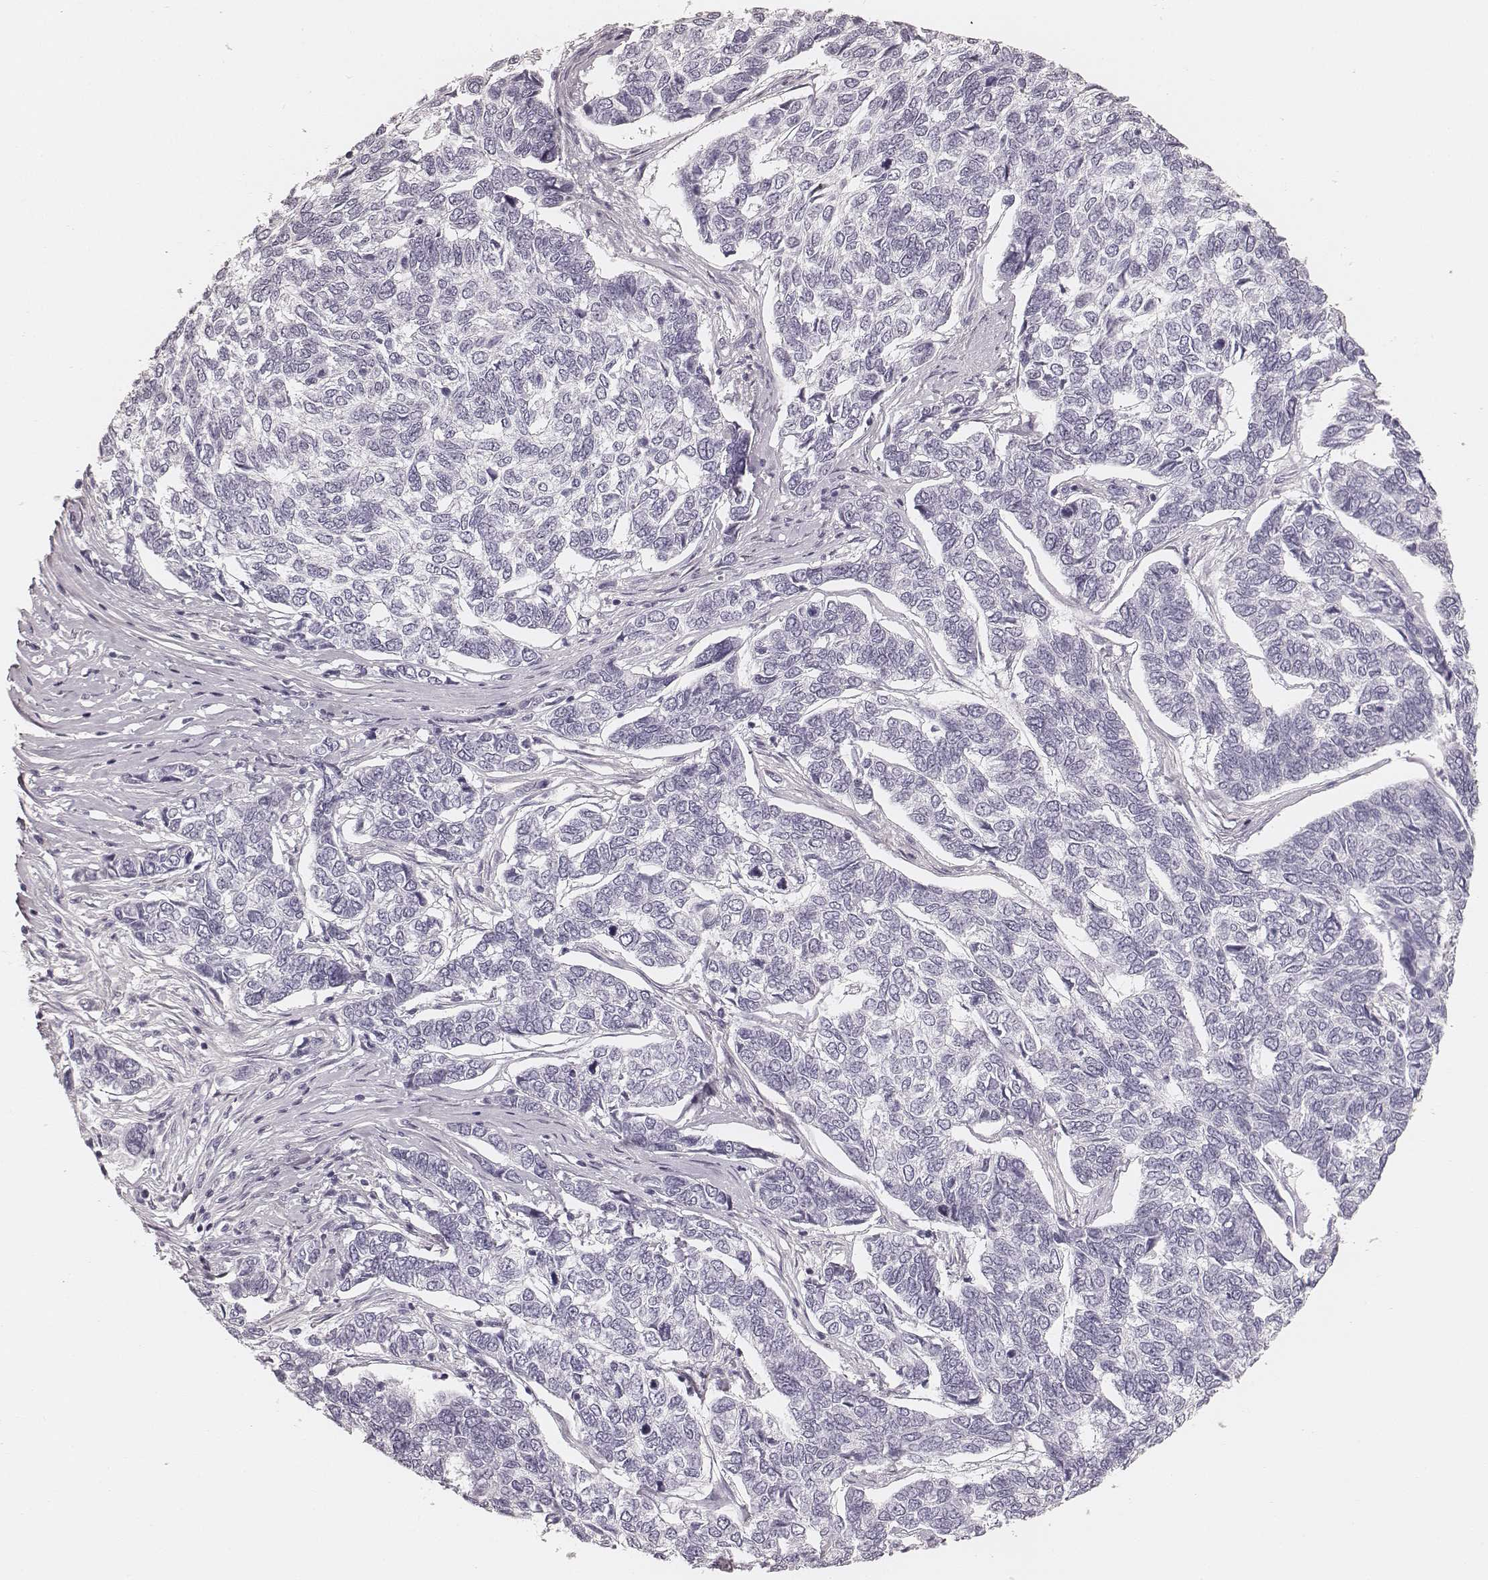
{"staining": {"intensity": "negative", "quantity": "none", "location": "none"}, "tissue": "skin cancer", "cell_type": "Tumor cells", "image_type": "cancer", "snomed": [{"axis": "morphology", "description": "Basal cell carcinoma"}, {"axis": "topography", "description": "Skin"}], "caption": "Skin cancer was stained to show a protein in brown. There is no significant expression in tumor cells.", "gene": "HNF4G", "patient": {"sex": "female", "age": 65}}